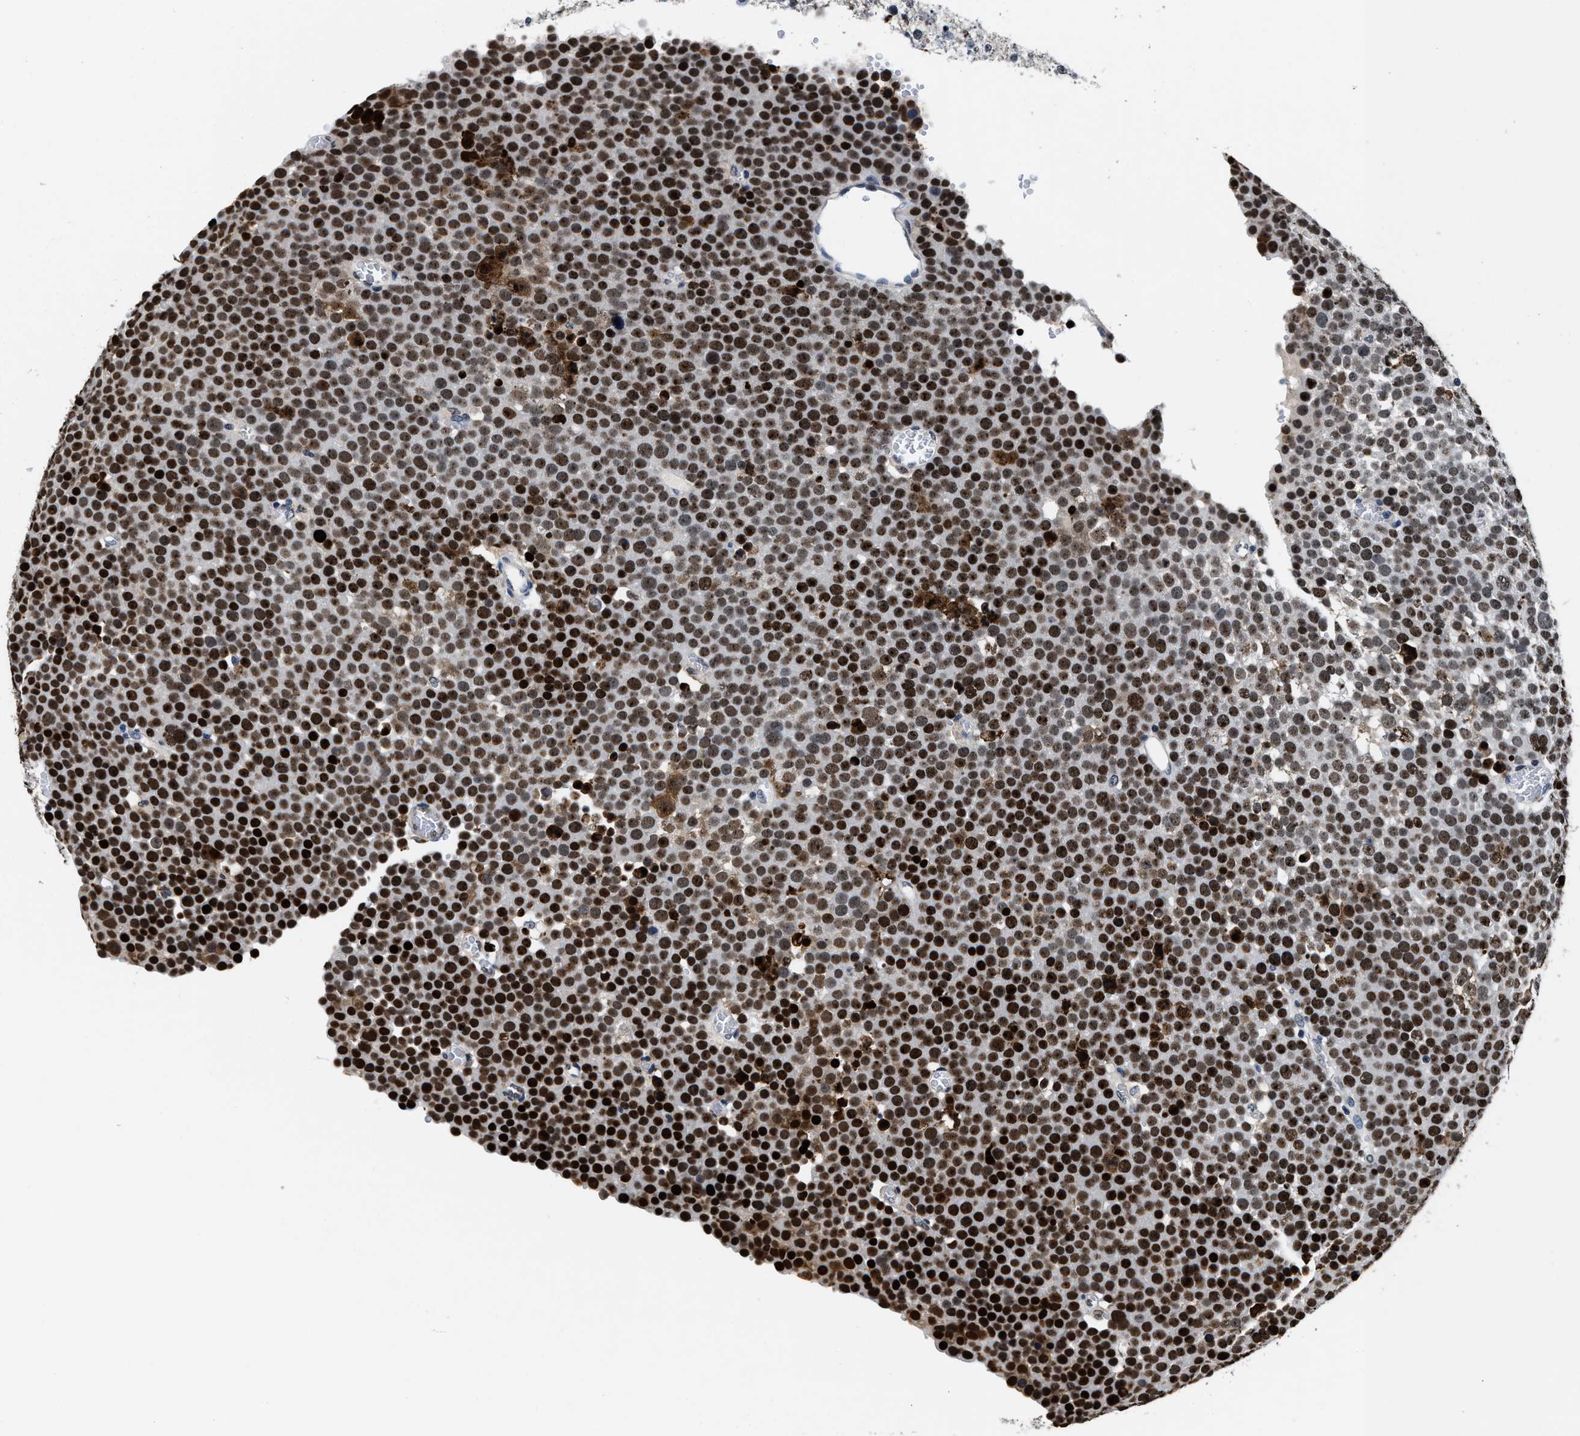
{"staining": {"intensity": "strong", "quantity": ">75%", "location": "nuclear"}, "tissue": "testis cancer", "cell_type": "Tumor cells", "image_type": "cancer", "snomed": [{"axis": "morphology", "description": "Seminoma, NOS"}, {"axis": "topography", "description": "Testis"}], "caption": "Approximately >75% of tumor cells in seminoma (testis) reveal strong nuclear protein positivity as visualized by brown immunohistochemical staining.", "gene": "SUPT16H", "patient": {"sex": "male", "age": 71}}